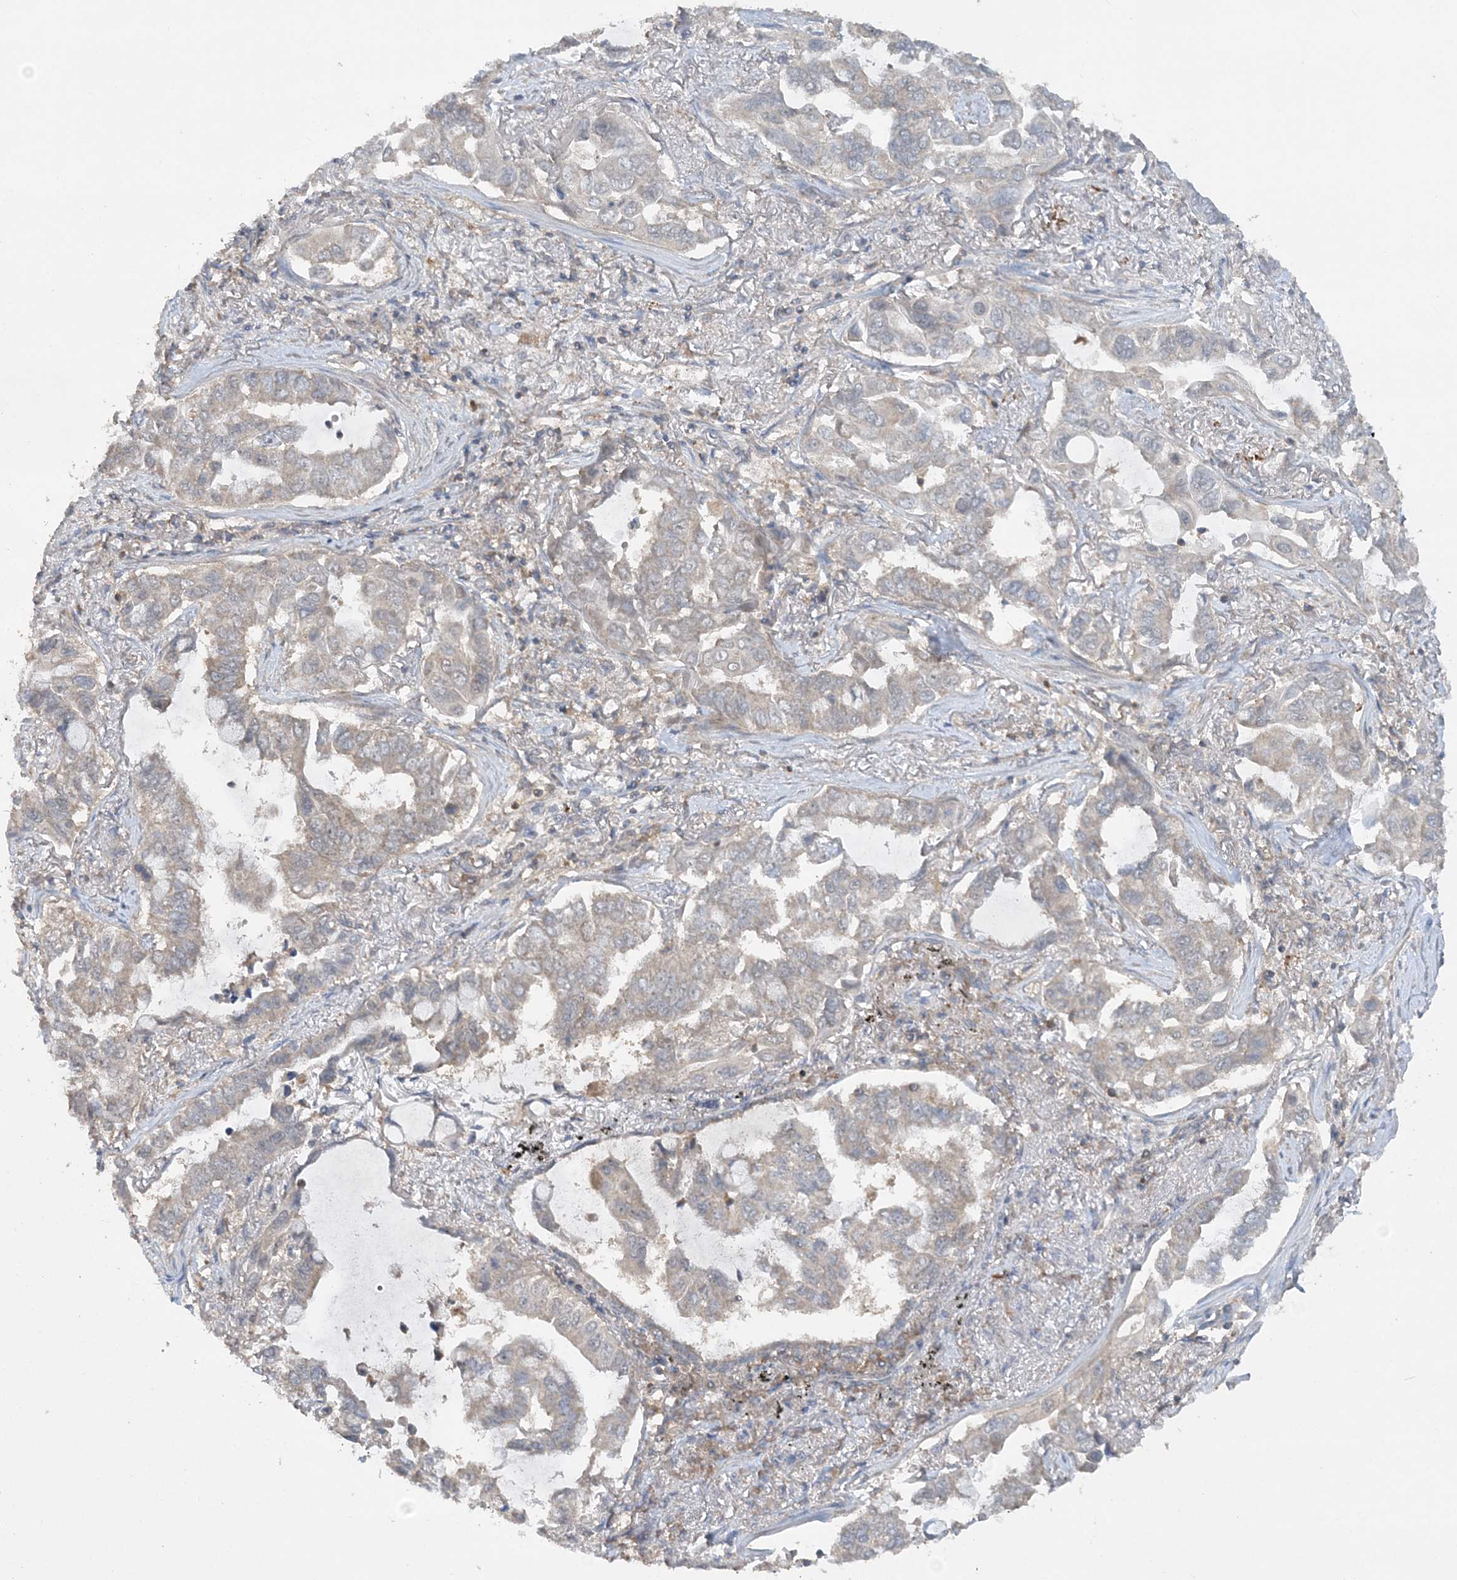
{"staining": {"intensity": "negative", "quantity": "none", "location": "none"}, "tissue": "lung cancer", "cell_type": "Tumor cells", "image_type": "cancer", "snomed": [{"axis": "morphology", "description": "Adenocarcinoma, NOS"}, {"axis": "topography", "description": "Lung"}], "caption": "The immunohistochemistry (IHC) histopathology image has no significant positivity in tumor cells of lung cancer tissue. Brightfield microscopy of immunohistochemistry (IHC) stained with DAB (3,3'-diaminobenzidine) (brown) and hematoxylin (blue), captured at high magnification.", "gene": "ACAP2", "patient": {"sex": "male", "age": 64}}